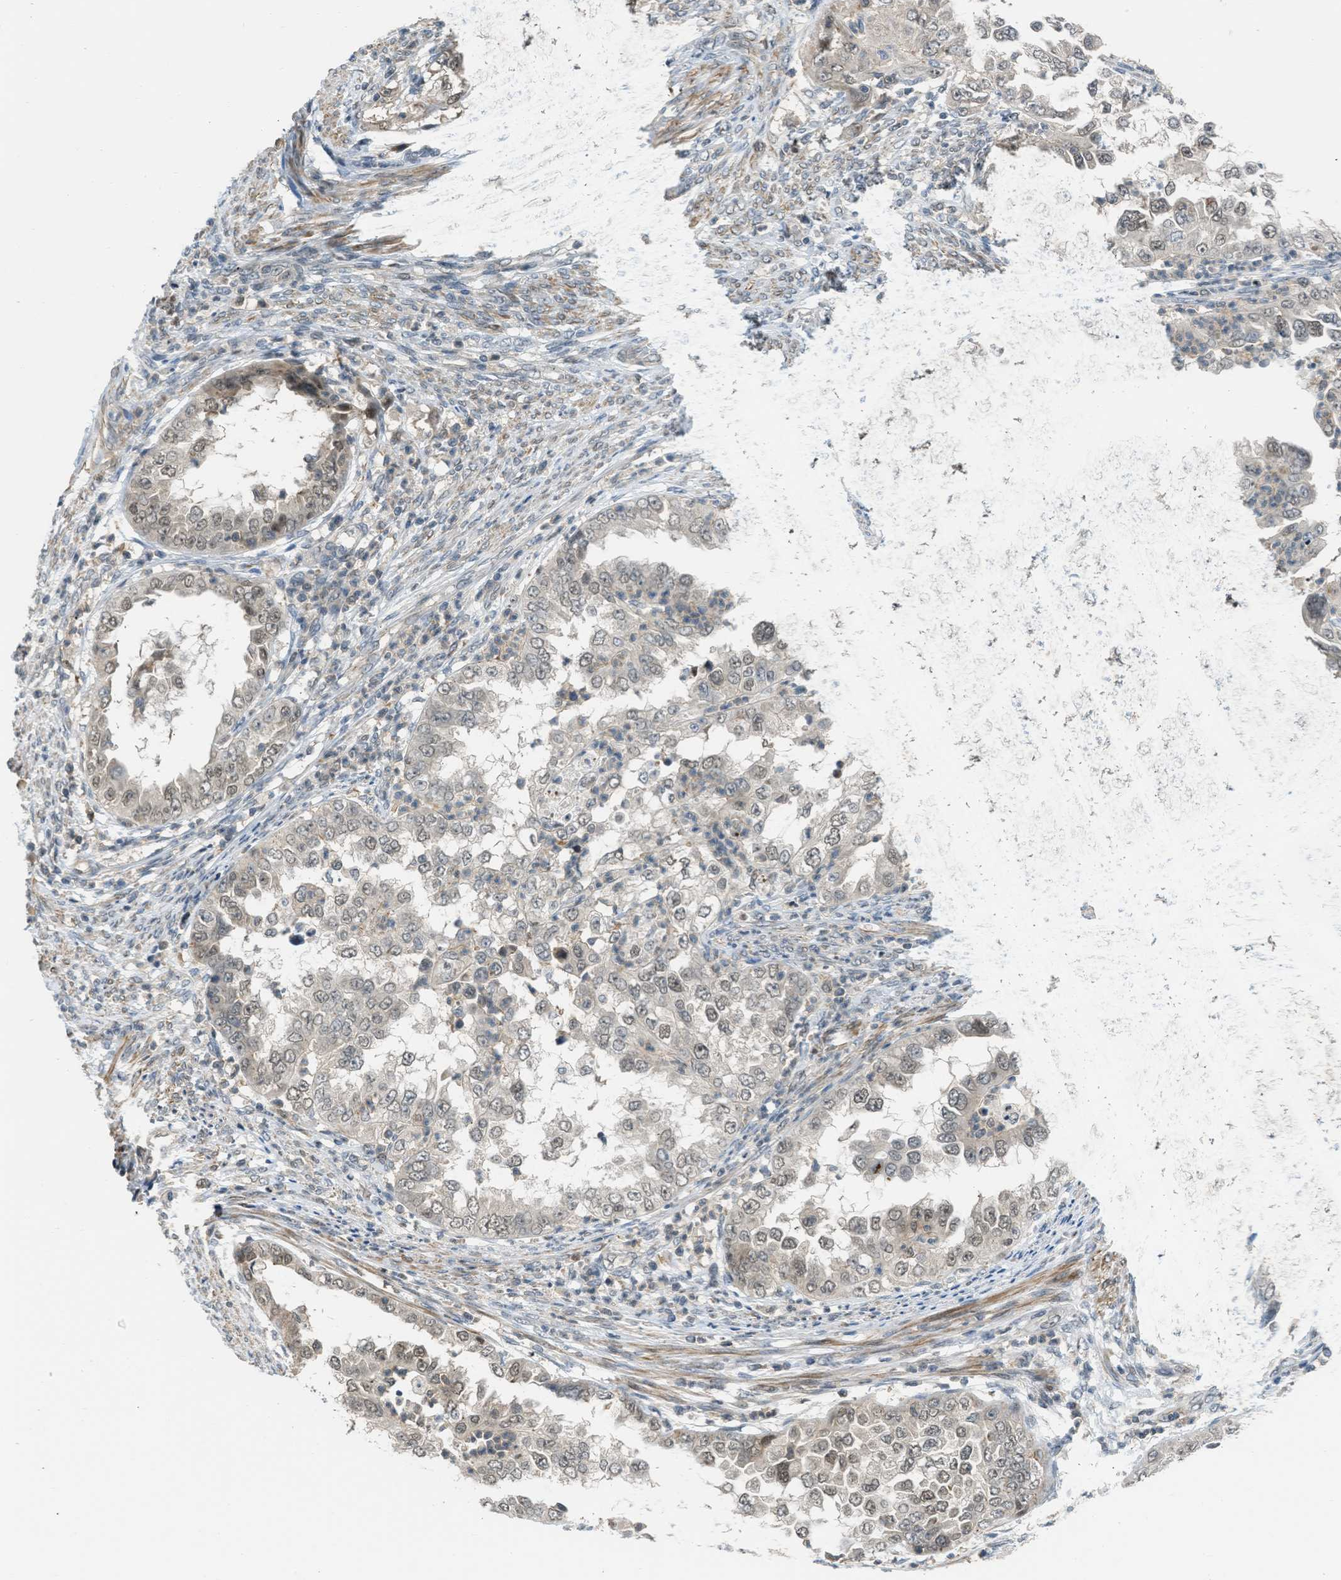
{"staining": {"intensity": "weak", "quantity": ">75%", "location": "nuclear"}, "tissue": "endometrial cancer", "cell_type": "Tumor cells", "image_type": "cancer", "snomed": [{"axis": "morphology", "description": "Adenocarcinoma, NOS"}, {"axis": "topography", "description": "Endometrium"}], "caption": "The image demonstrates immunohistochemical staining of endometrial adenocarcinoma. There is weak nuclear positivity is seen in about >75% of tumor cells.", "gene": "TTBK2", "patient": {"sex": "female", "age": 85}}